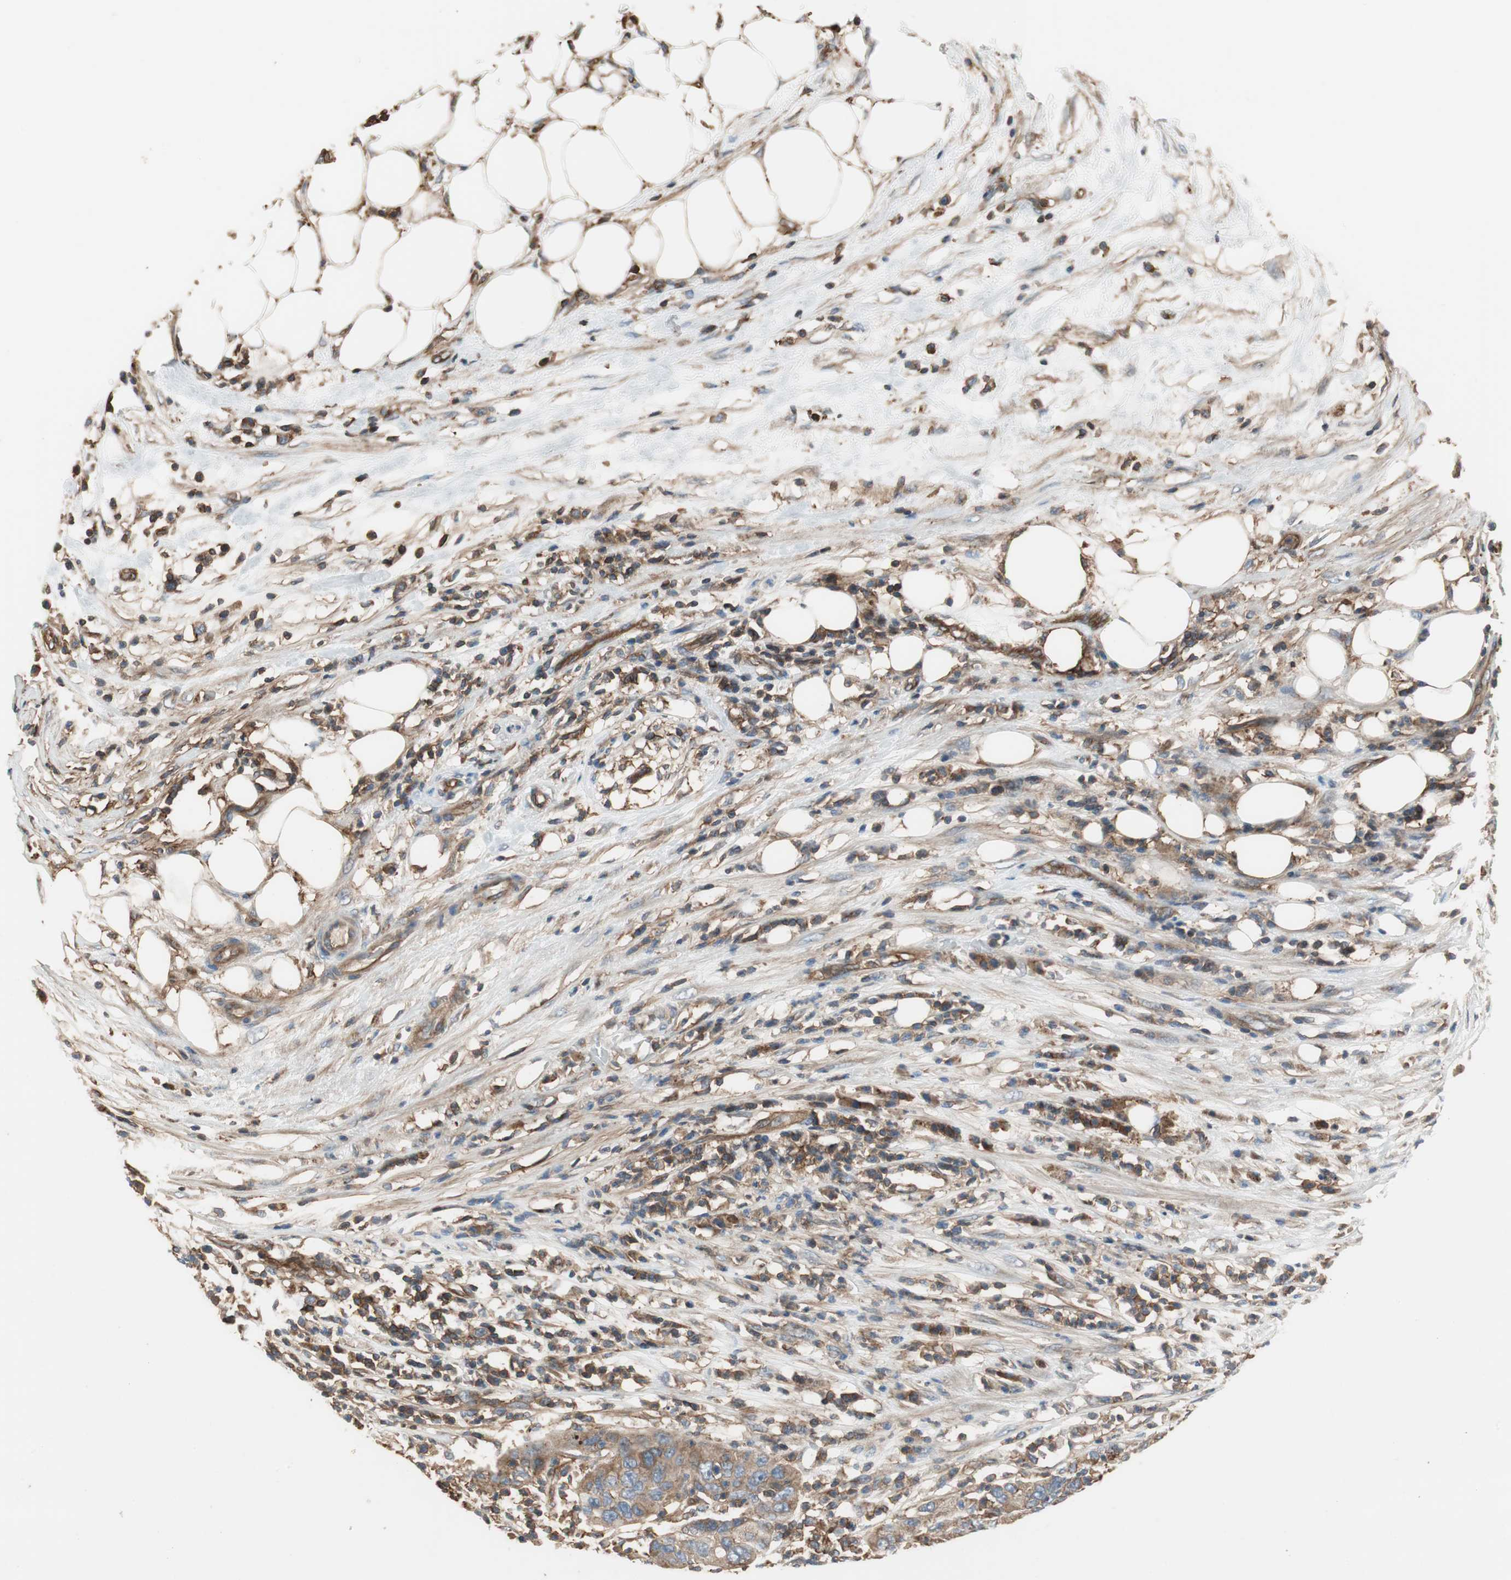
{"staining": {"intensity": "moderate", "quantity": ">75%", "location": "cytoplasmic/membranous"}, "tissue": "pancreatic cancer", "cell_type": "Tumor cells", "image_type": "cancer", "snomed": [{"axis": "morphology", "description": "Adenocarcinoma, NOS"}, {"axis": "topography", "description": "Pancreas"}], "caption": "This micrograph demonstrates immunohistochemistry staining of human pancreatic cancer (adenocarcinoma), with medium moderate cytoplasmic/membranous staining in about >75% of tumor cells.", "gene": "IL1RL1", "patient": {"sex": "female", "age": 78}}